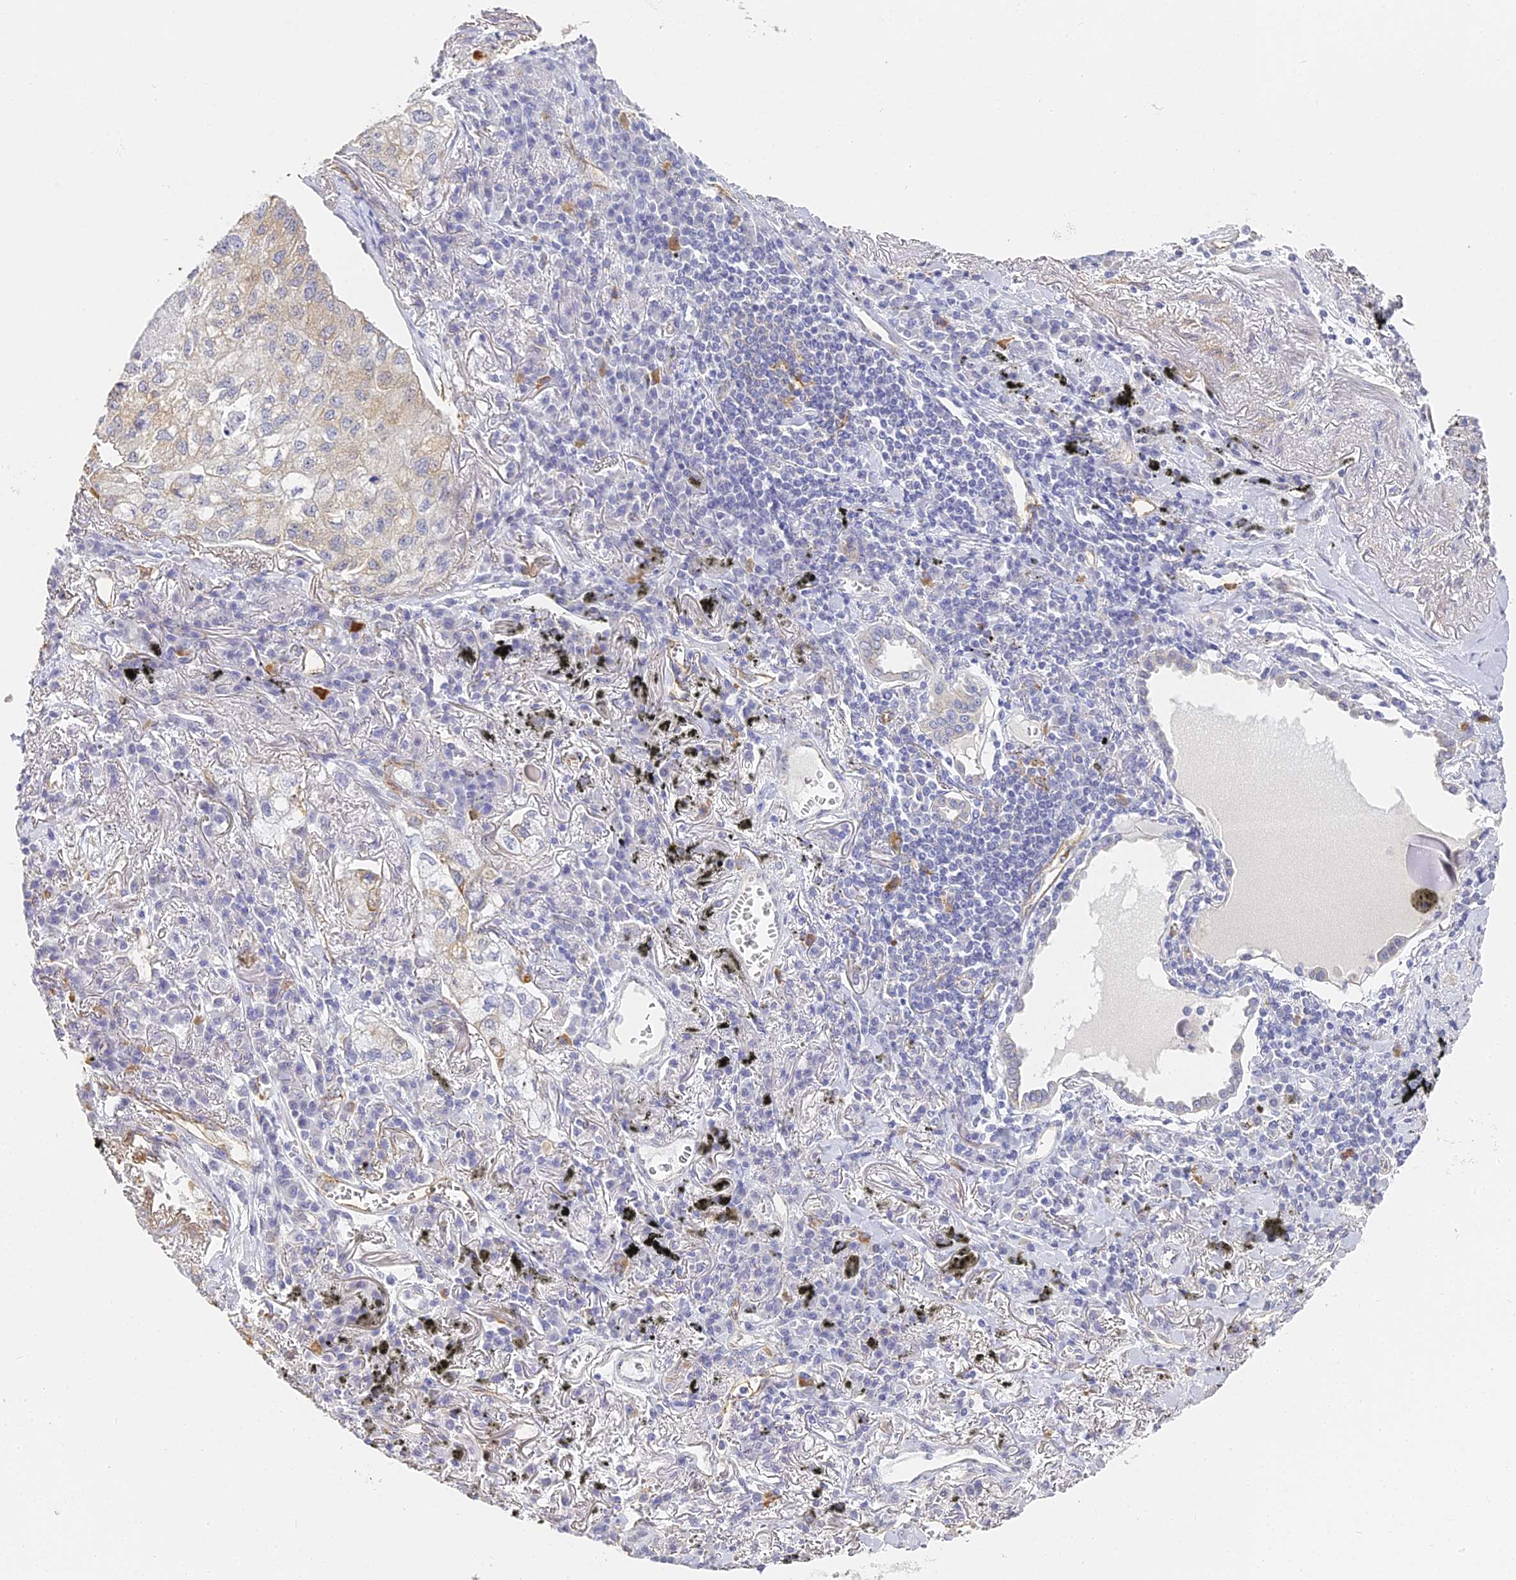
{"staining": {"intensity": "moderate", "quantity": "<25%", "location": "cytoplasmic/membranous"}, "tissue": "lung cancer", "cell_type": "Tumor cells", "image_type": "cancer", "snomed": [{"axis": "morphology", "description": "Adenocarcinoma, NOS"}, {"axis": "topography", "description": "Lung"}], "caption": "Immunohistochemical staining of lung cancer shows low levels of moderate cytoplasmic/membranous protein staining in about <25% of tumor cells.", "gene": "GJA1", "patient": {"sex": "male", "age": 65}}